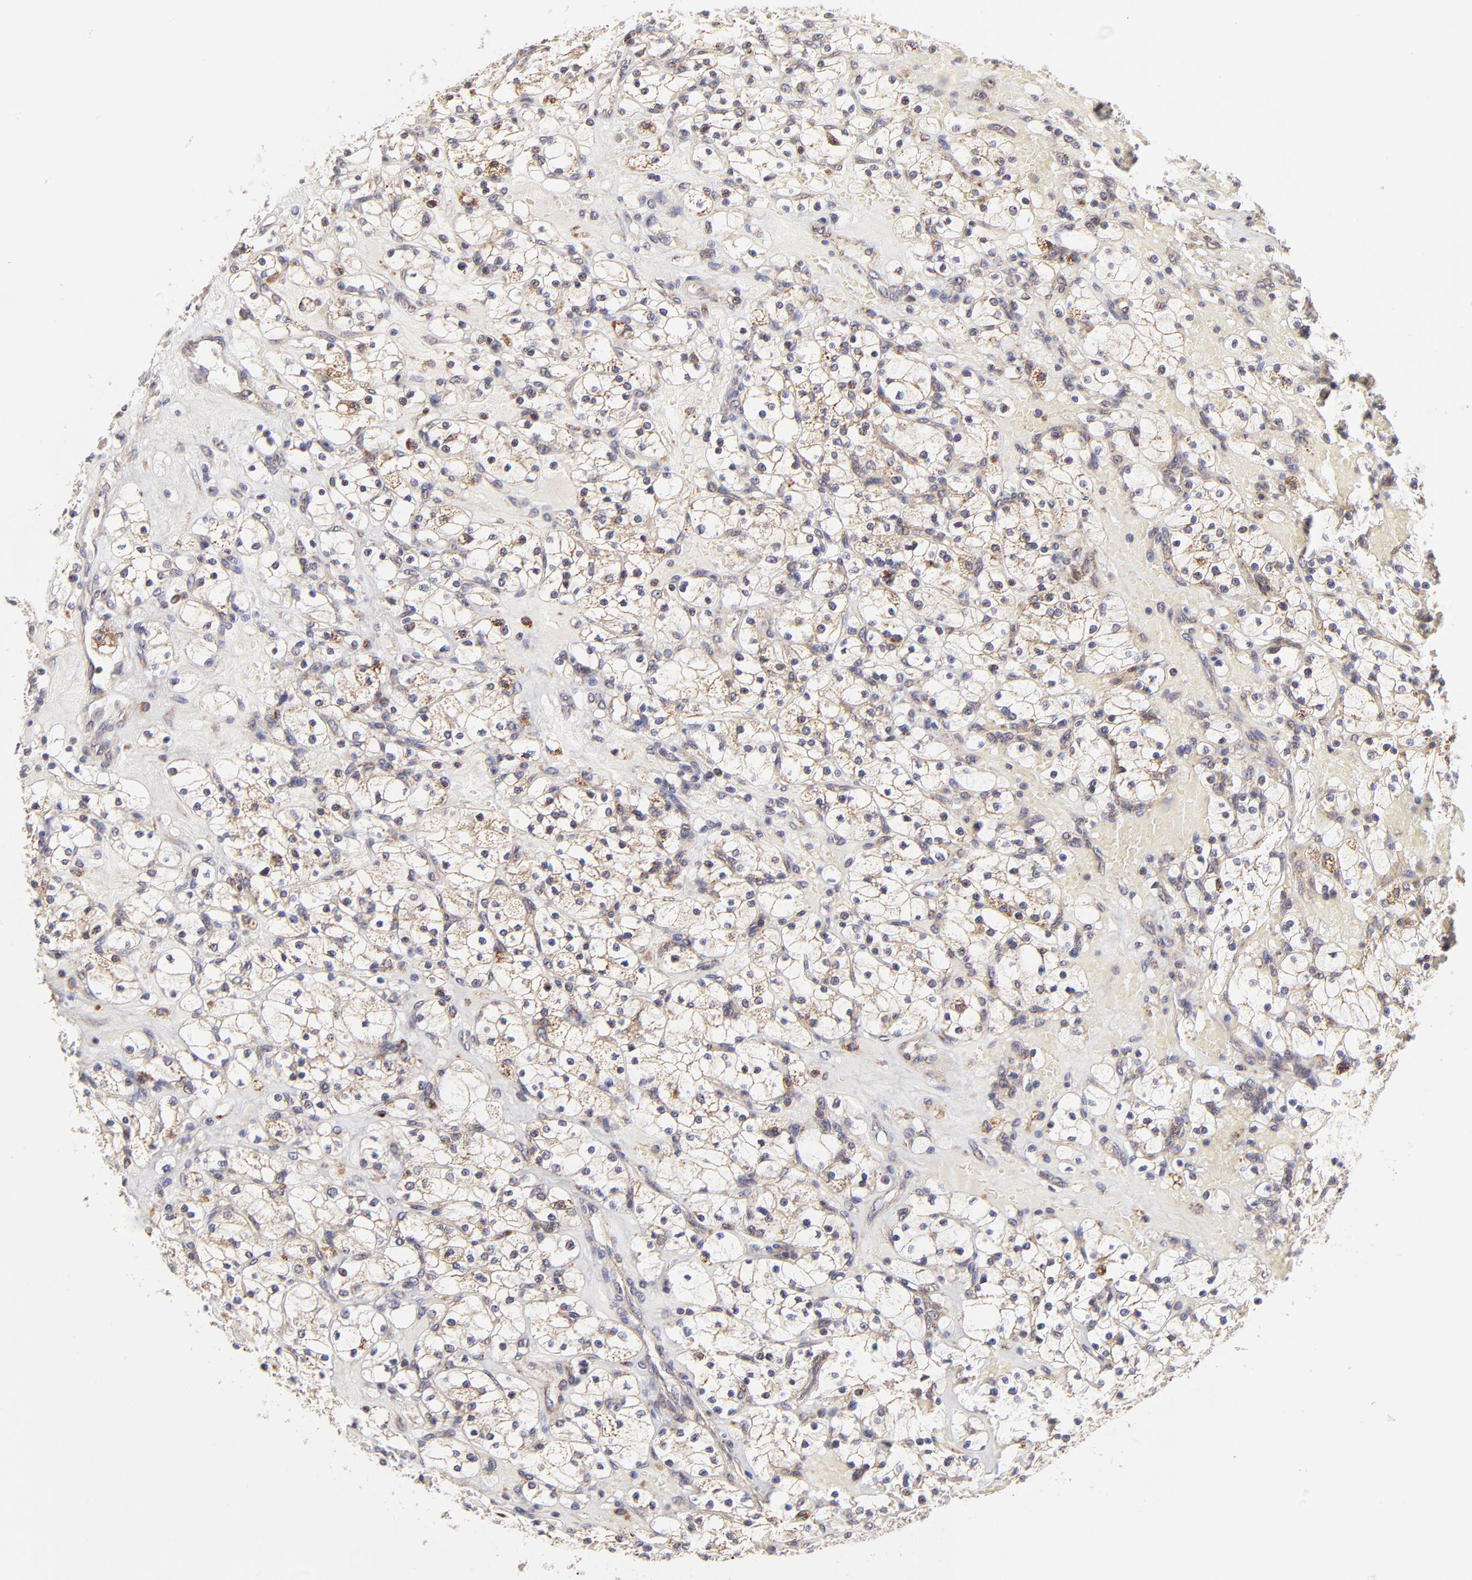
{"staining": {"intensity": "negative", "quantity": "none", "location": "none"}, "tissue": "renal cancer", "cell_type": "Tumor cells", "image_type": "cancer", "snomed": [{"axis": "morphology", "description": "Adenocarcinoma, NOS"}, {"axis": "topography", "description": "Kidney"}], "caption": "Human adenocarcinoma (renal) stained for a protein using immunohistochemistry exhibits no expression in tumor cells.", "gene": "MAP2K7", "patient": {"sex": "female", "age": 83}}